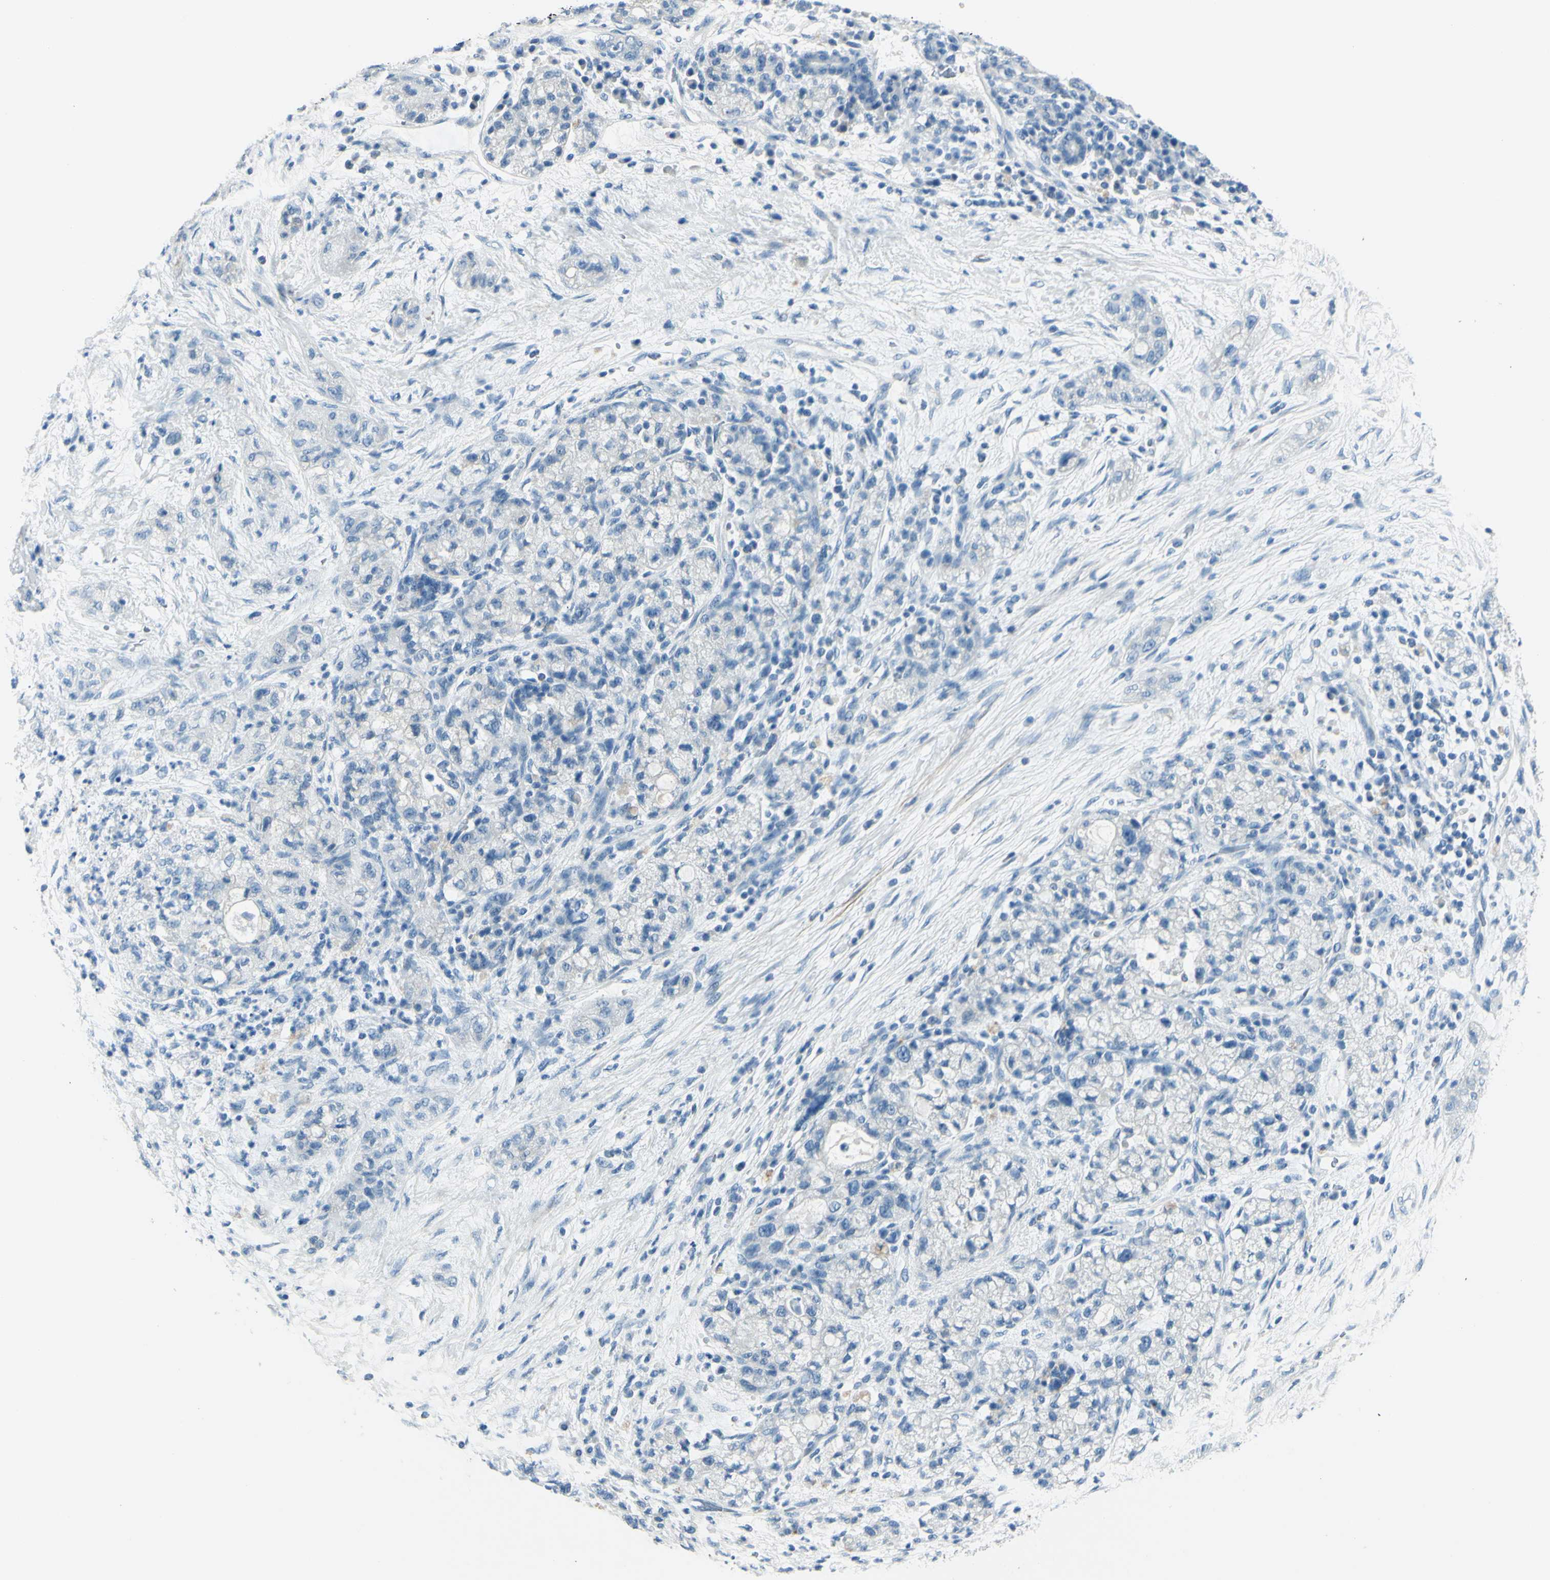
{"staining": {"intensity": "negative", "quantity": "none", "location": "none"}, "tissue": "pancreatic cancer", "cell_type": "Tumor cells", "image_type": "cancer", "snomed": [{"axis": "morphology", "description": "Adenocarcinoma, NOS"}, {"axis": "topography", "description": "Pancreas"}], "caption": "An immunohistochemistry image of pancreatic cancer is shown. There is no staining in tumor cells of pancreatic cancer.", "gene": "CDH15", "patient": {"sex": "female", "age": 78}}